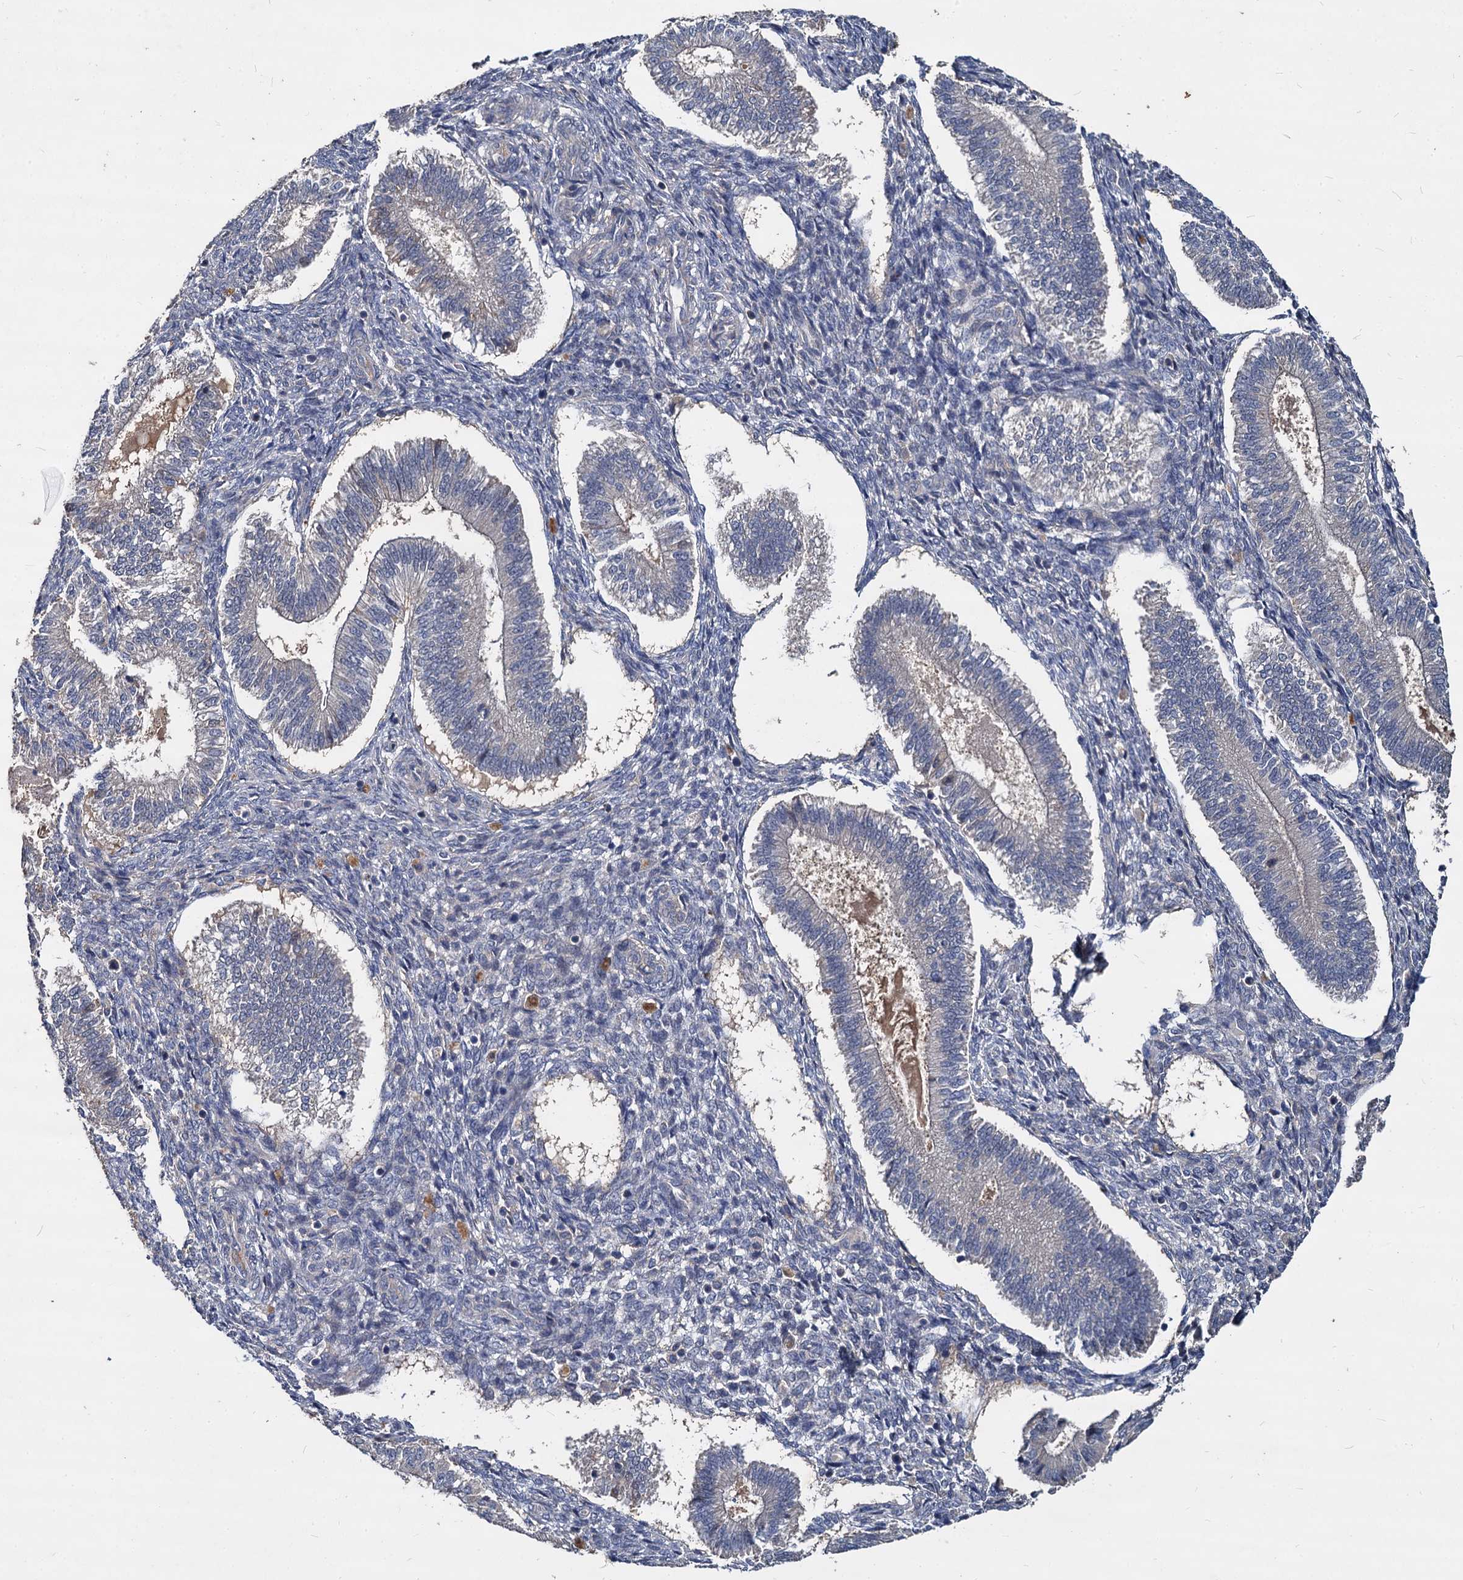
{"staining": {"intensity": "weak", "quantity": "<25%", "location": "cytoplasmic/membranous"}, "tissue": "endometrium", "cell_type": "Cells in endometrial stroma", "image_type": "normal", "snomed": [{"axis": "morphology", "description": "Normal tissue, NOS"}, {"axis": "topography", "description": "Endometrium"}], "caption": "A micrograph of endometrium stained for a protein shows no brown staining in cells in endometrial stroma. The staining was performed using DAB (3,3'-diaminobenzidine) to visualize the protein expression in brown, while the nuclei were stained in blue with hematoxylin (Magnification: 20x).", "gene": "CCDC184", "patient": {"sex": "female", "age": 25}}